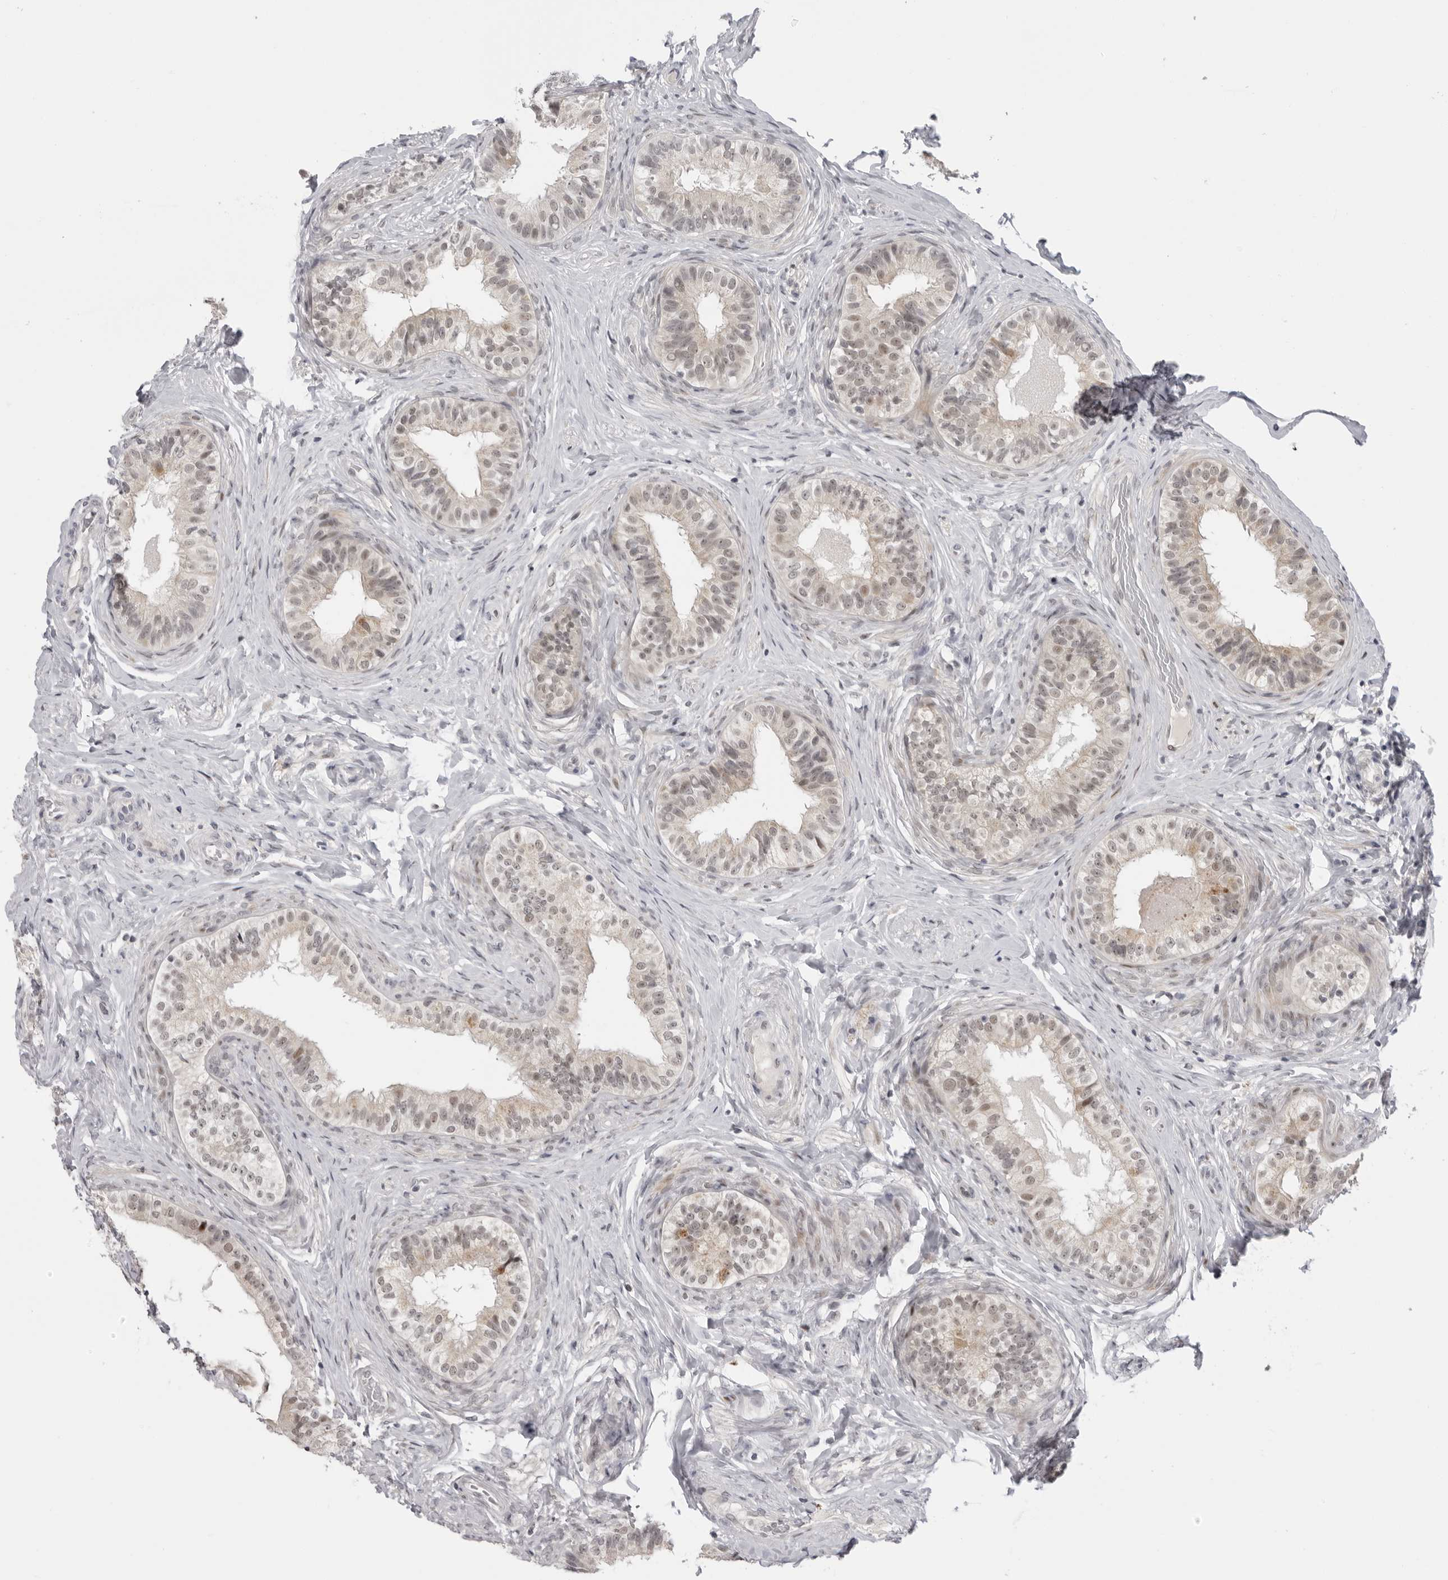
{"staining": {"intensity": "weak", "quantity": ">75%", "location": "nuclear"}, "tissue": "epididymis", "cell_type": "Glandular cells", "image_type": "normal", "snomed": [{"axis": "morphology", "description": "Normal tissue, NOS"}, {"axis": "topography", "description": "Epididymis"}], "caption": "This is an image of immunohistochemistry staining of normal epididymis, which shows weak staining in the nuclear of glandular cells.", "gene": "ALPK2", "patient": {"sex": "male", "age": 49}}